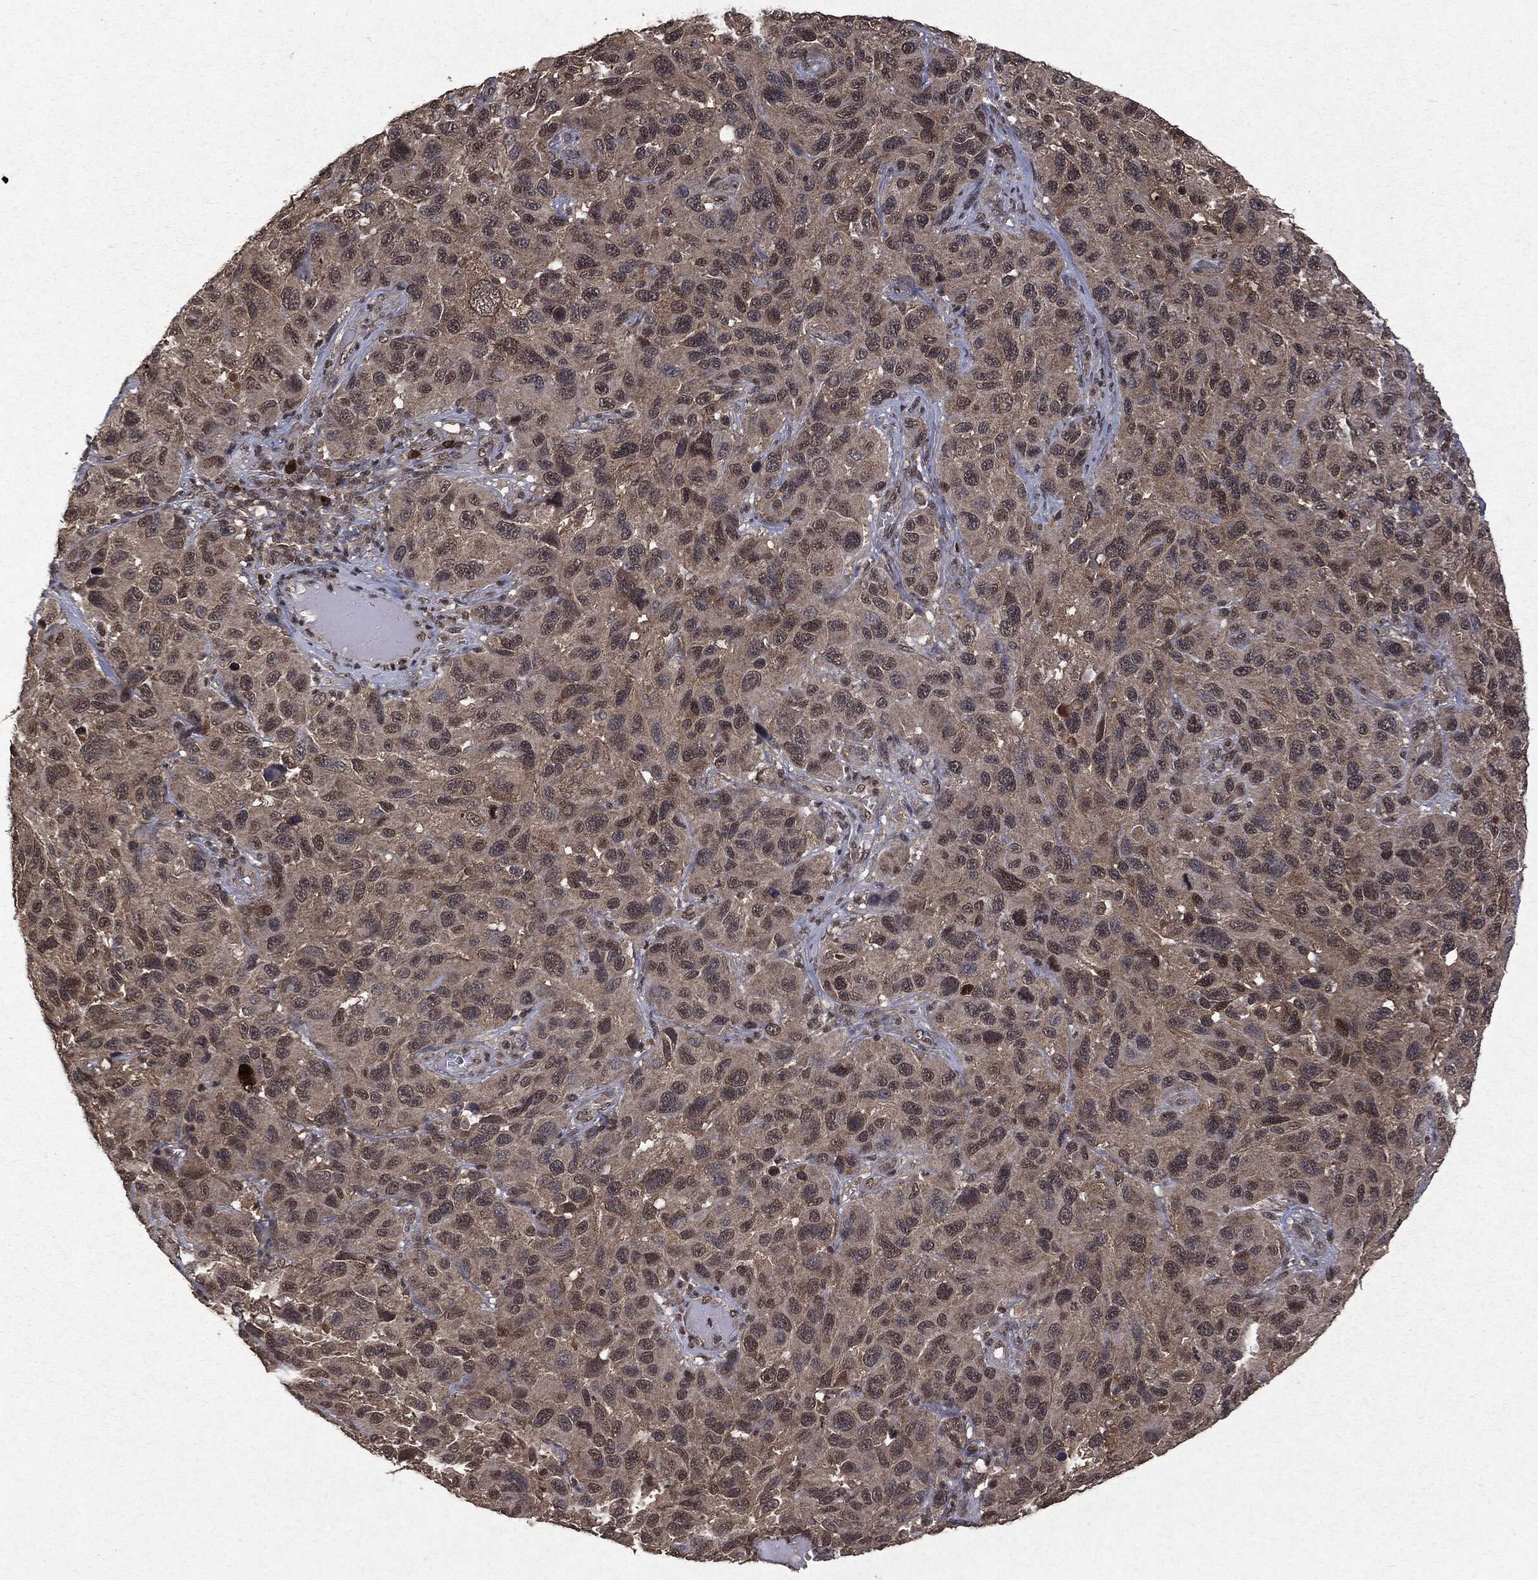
{"staining": {"intensity": "weak", "quantity": "25%-75%", "location": "cytoplasmic/membranous"}, "tissue": "melanoma", "cell_type": "Tumor cells", "image_type": "cancer", "snomed": [{"axis": "morphology", "description": "Malignant melanoma, NOS"}, {"axis": "topography", "description": "Skin"}], "caption": "IHC (DAB) staining of malignant melanoma demonstrates weak cytoplasmic/membranous protein expression in approximately 25%-75% of tumor cells. Nuclei are stained in blue.", "gene": "PEBP1", "patient": {"sex": "male", "age": 53}}